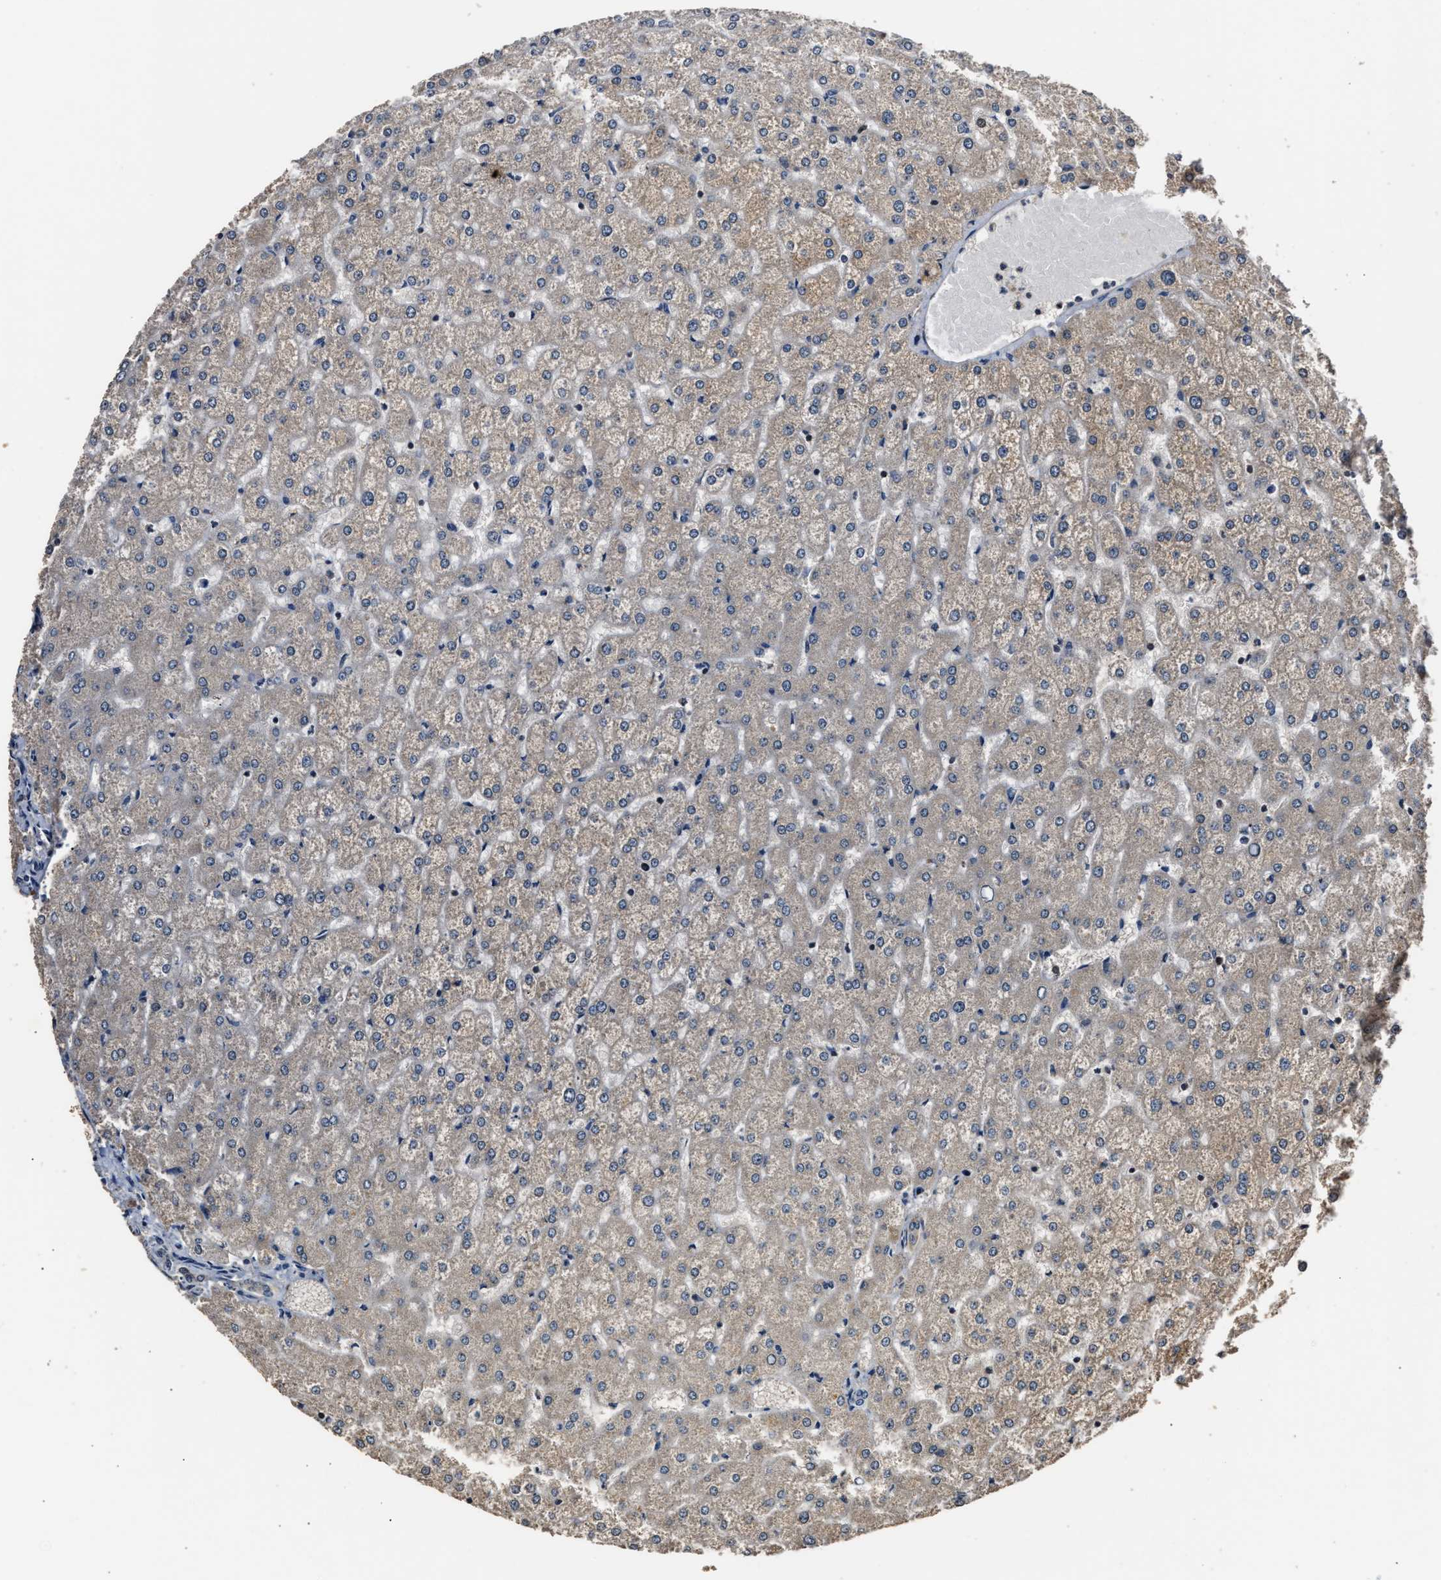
{"staining": {"intensity": "moderate", "quantity": "25%-75%", "location": "cytoplasmic/membranous"}, "tissue": "liver", "cell_type": "Cholangiocytes", "image_type": "normal", "snomed": [{"axis": "morphology", "description": "Normal tissue, NOS"}, {"axis": "topography", "description": "Liver"}], "caption": "This is a photomicrograph of IHC staining of benign liver, which shows moderate staining in the cytoplasmic/membranous of cholangiocytes.", "gene": "IMPDH2", "patient": {"sex": "female", "age": 32}}